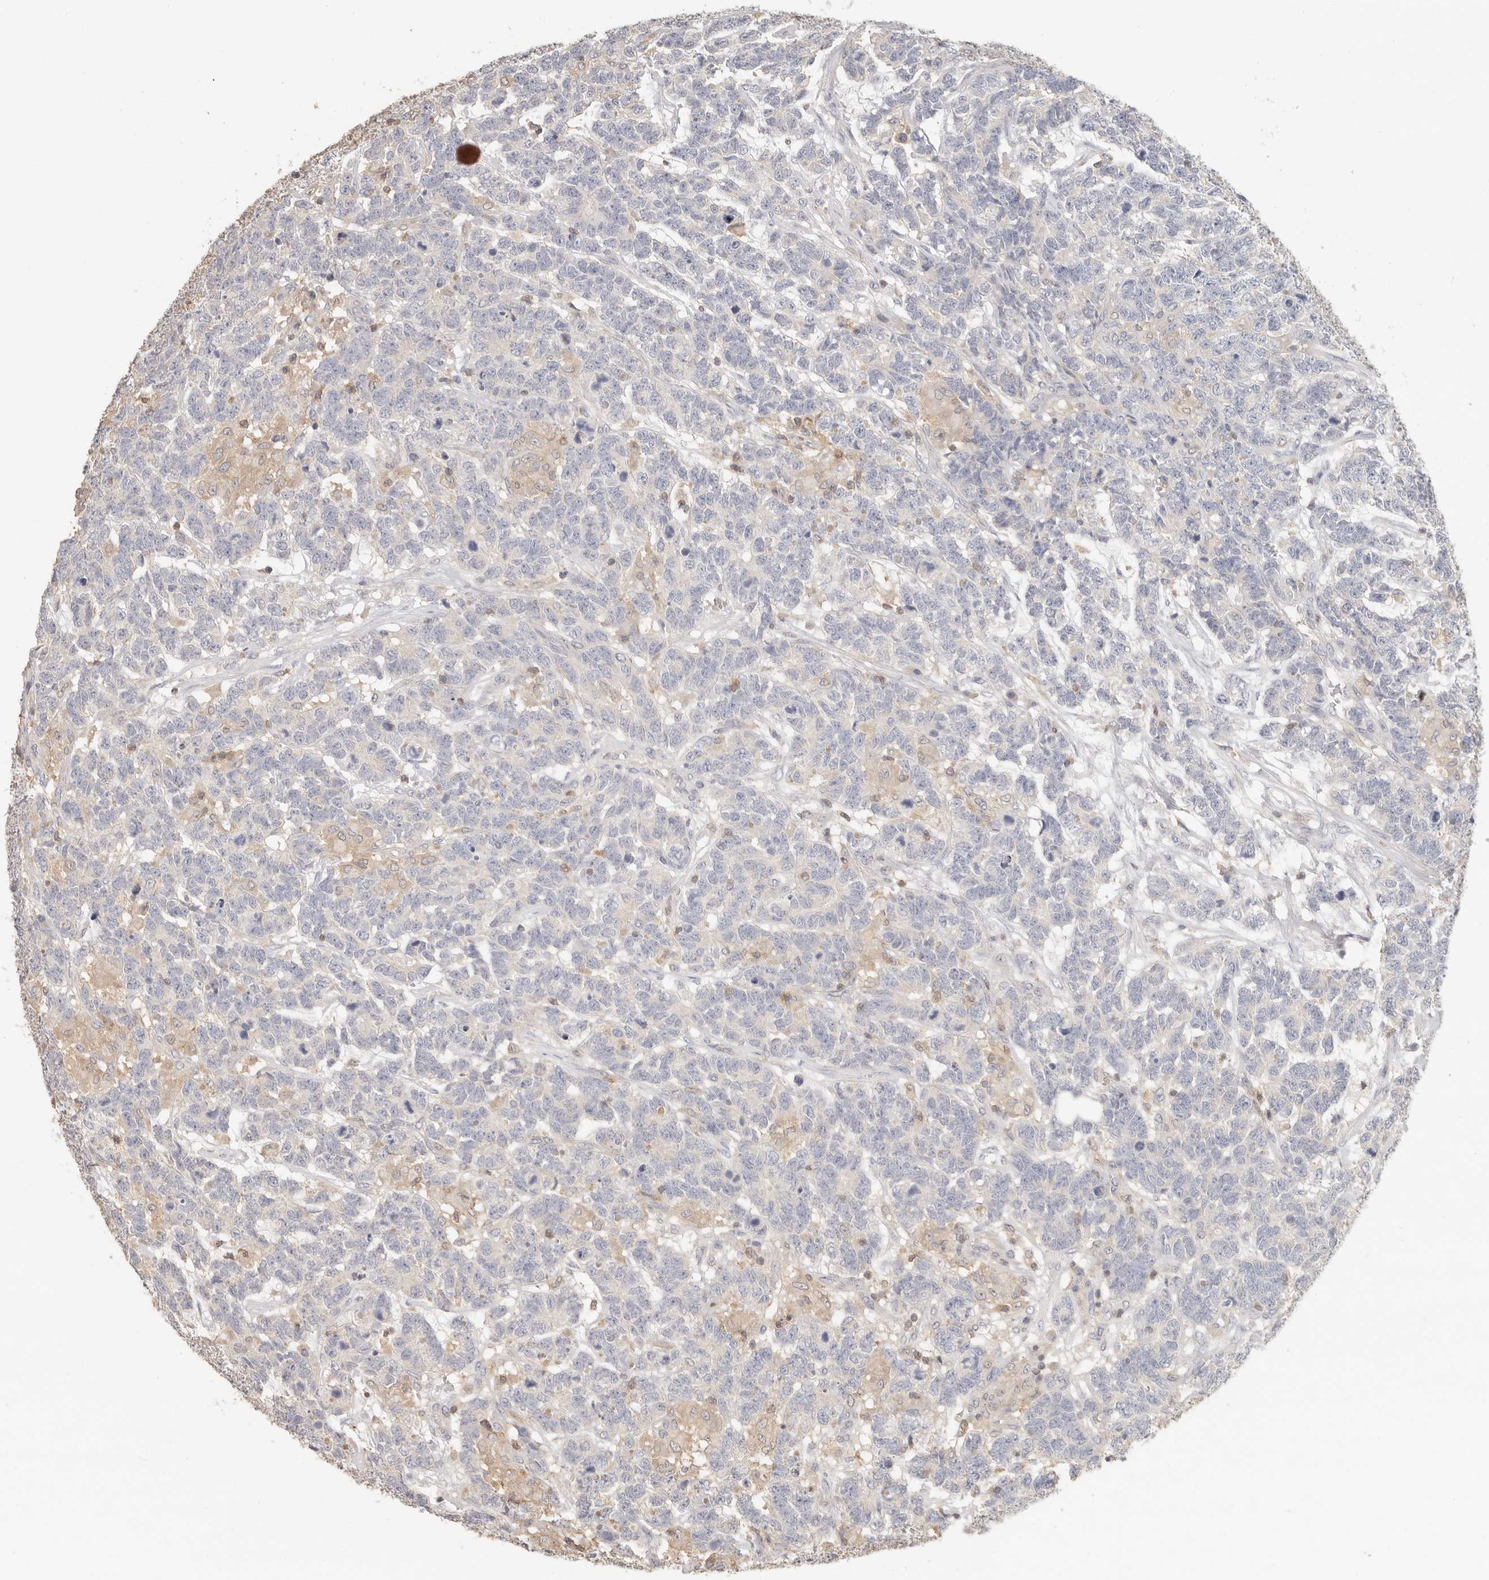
{"staining": {"intensity": "negative", "quantity": "none", "location": "none"}, "tissue": "testis cancer", "cell_type": "Tumor cells", "image_type": "cancer", "snomed": [{"axis": "morphology", "description": "Carcinoma, Embryonal, NOS"}, {"axis": "topography", "description": "Testis"}], "caption": "High power microscopy photomicrograph of an immunohistochemistry (IHC) micrograph of testis cancer, revealing no significant staining in tumor cells.", "gene": "CSK", "patient": {"sex": "male", "age": 26}}